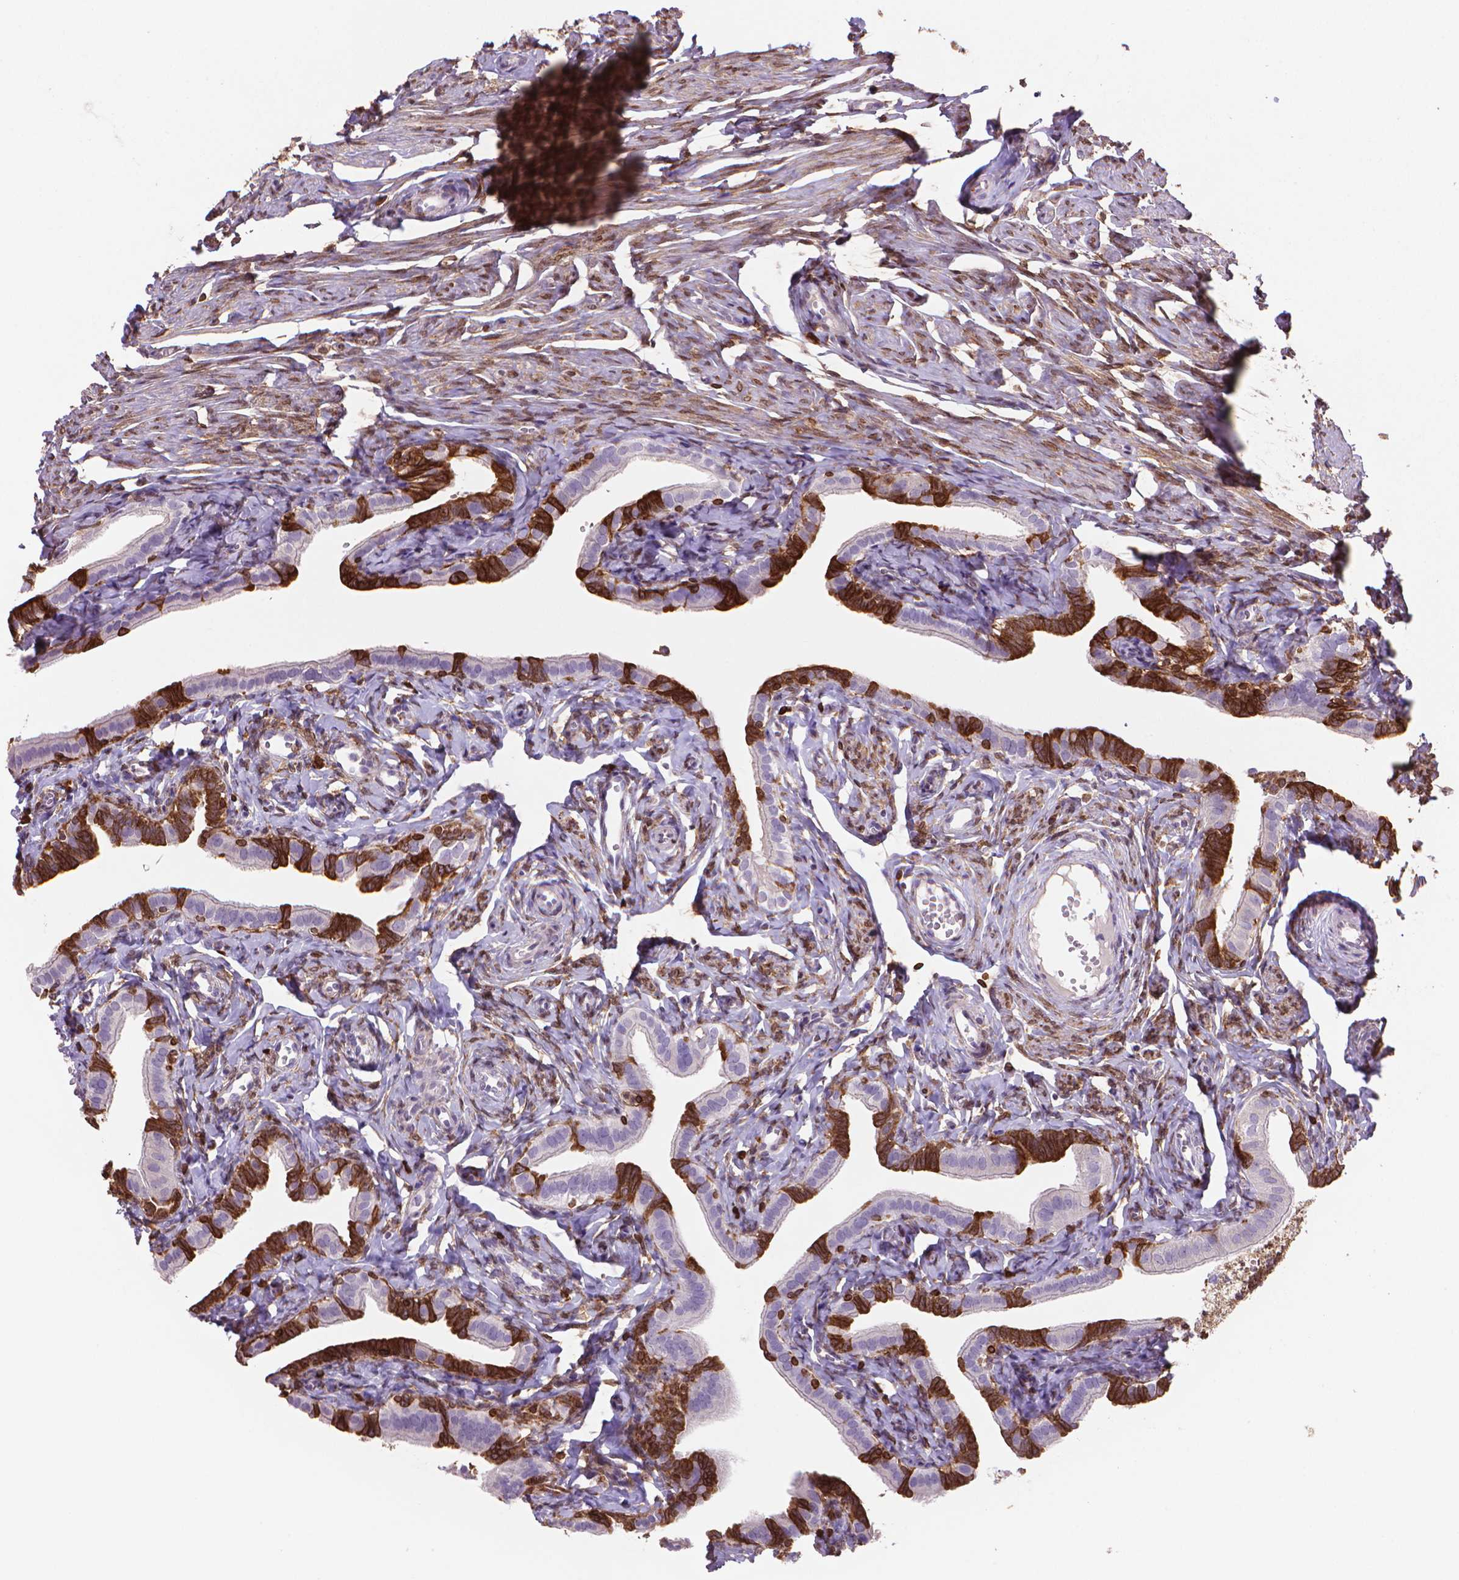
{"staining": {"intensity": "strong", "quantity": ">75%", "location": "cytoplasmic/membranous"}, "tissue": "fallopian tube", "cell_type": "Glandular cells", "image_type": "normal", "snomed": [{"axis": "morphology", "description": "Normal tissue, NOS"}, {"axis": "topography", "description": "Fallopian tube"}], "caption": "This image demonstrates immunohistochemistry staining of normal fallopian tube, with high strong cytoplasmic/membranous positivity in about >75% of glandular cells.", "gene": "BCL2", "patient": {"sex": "female", "age": 41}}